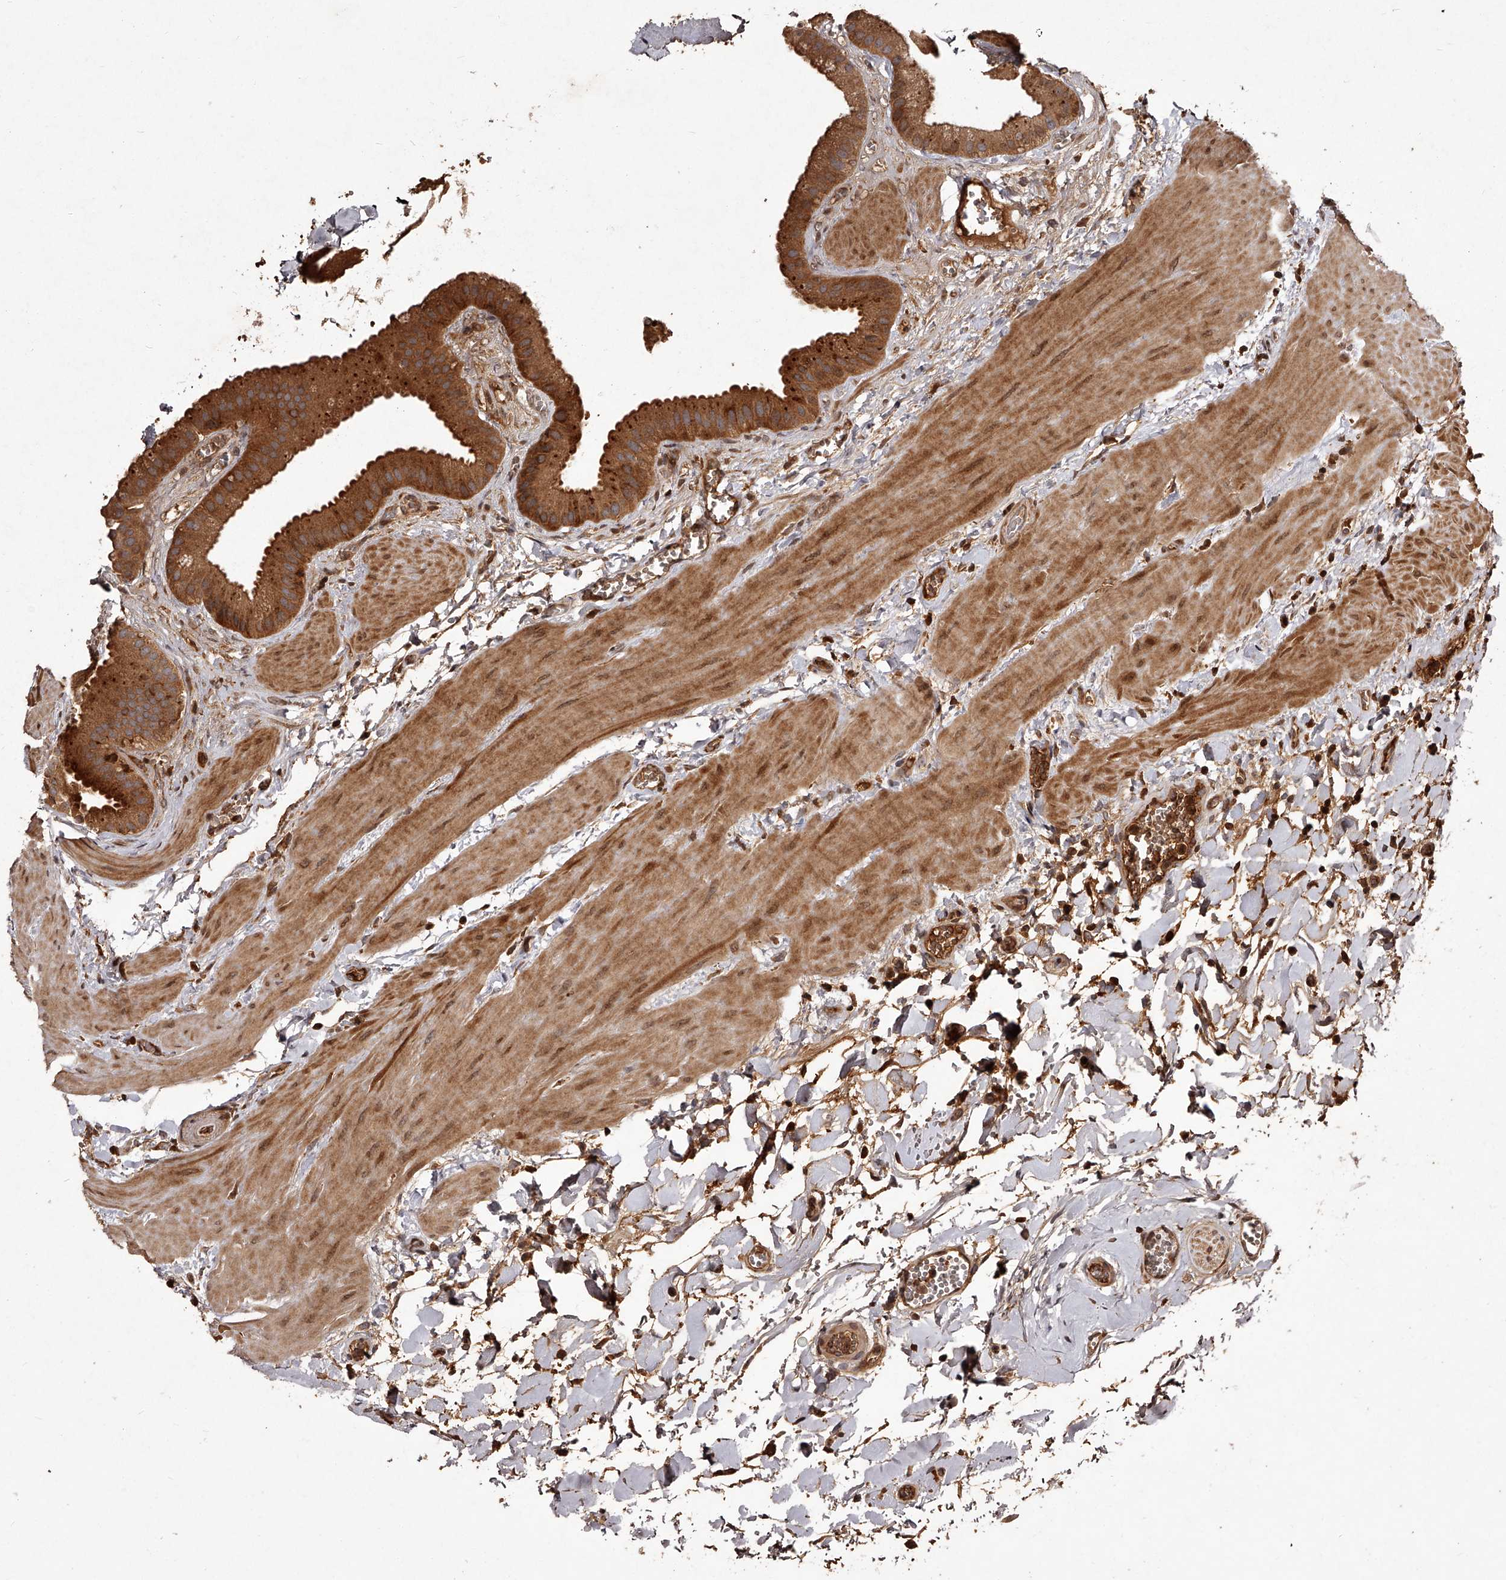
{"staining": {"intensity": "strong", "quantity": ">75%", "location": "cytoplasmic/membranous"}, "tissue": "gallbladder", "cell_type": "Glandular cells", "image_type": "normal", "snomed": [{"axis": "morphology", "description": "Normal tissue, NOS"}, {"axis": "topography", "description": "Gallbladder"}], "caption": "Glandular cells demonstrate high levels of strong cytoplasmic/membranous positivity in about >75% of cells in unremarkable human gallbladder.", "gene": "CRYZL1", "patient": {"sex": "male", "age": 55}}